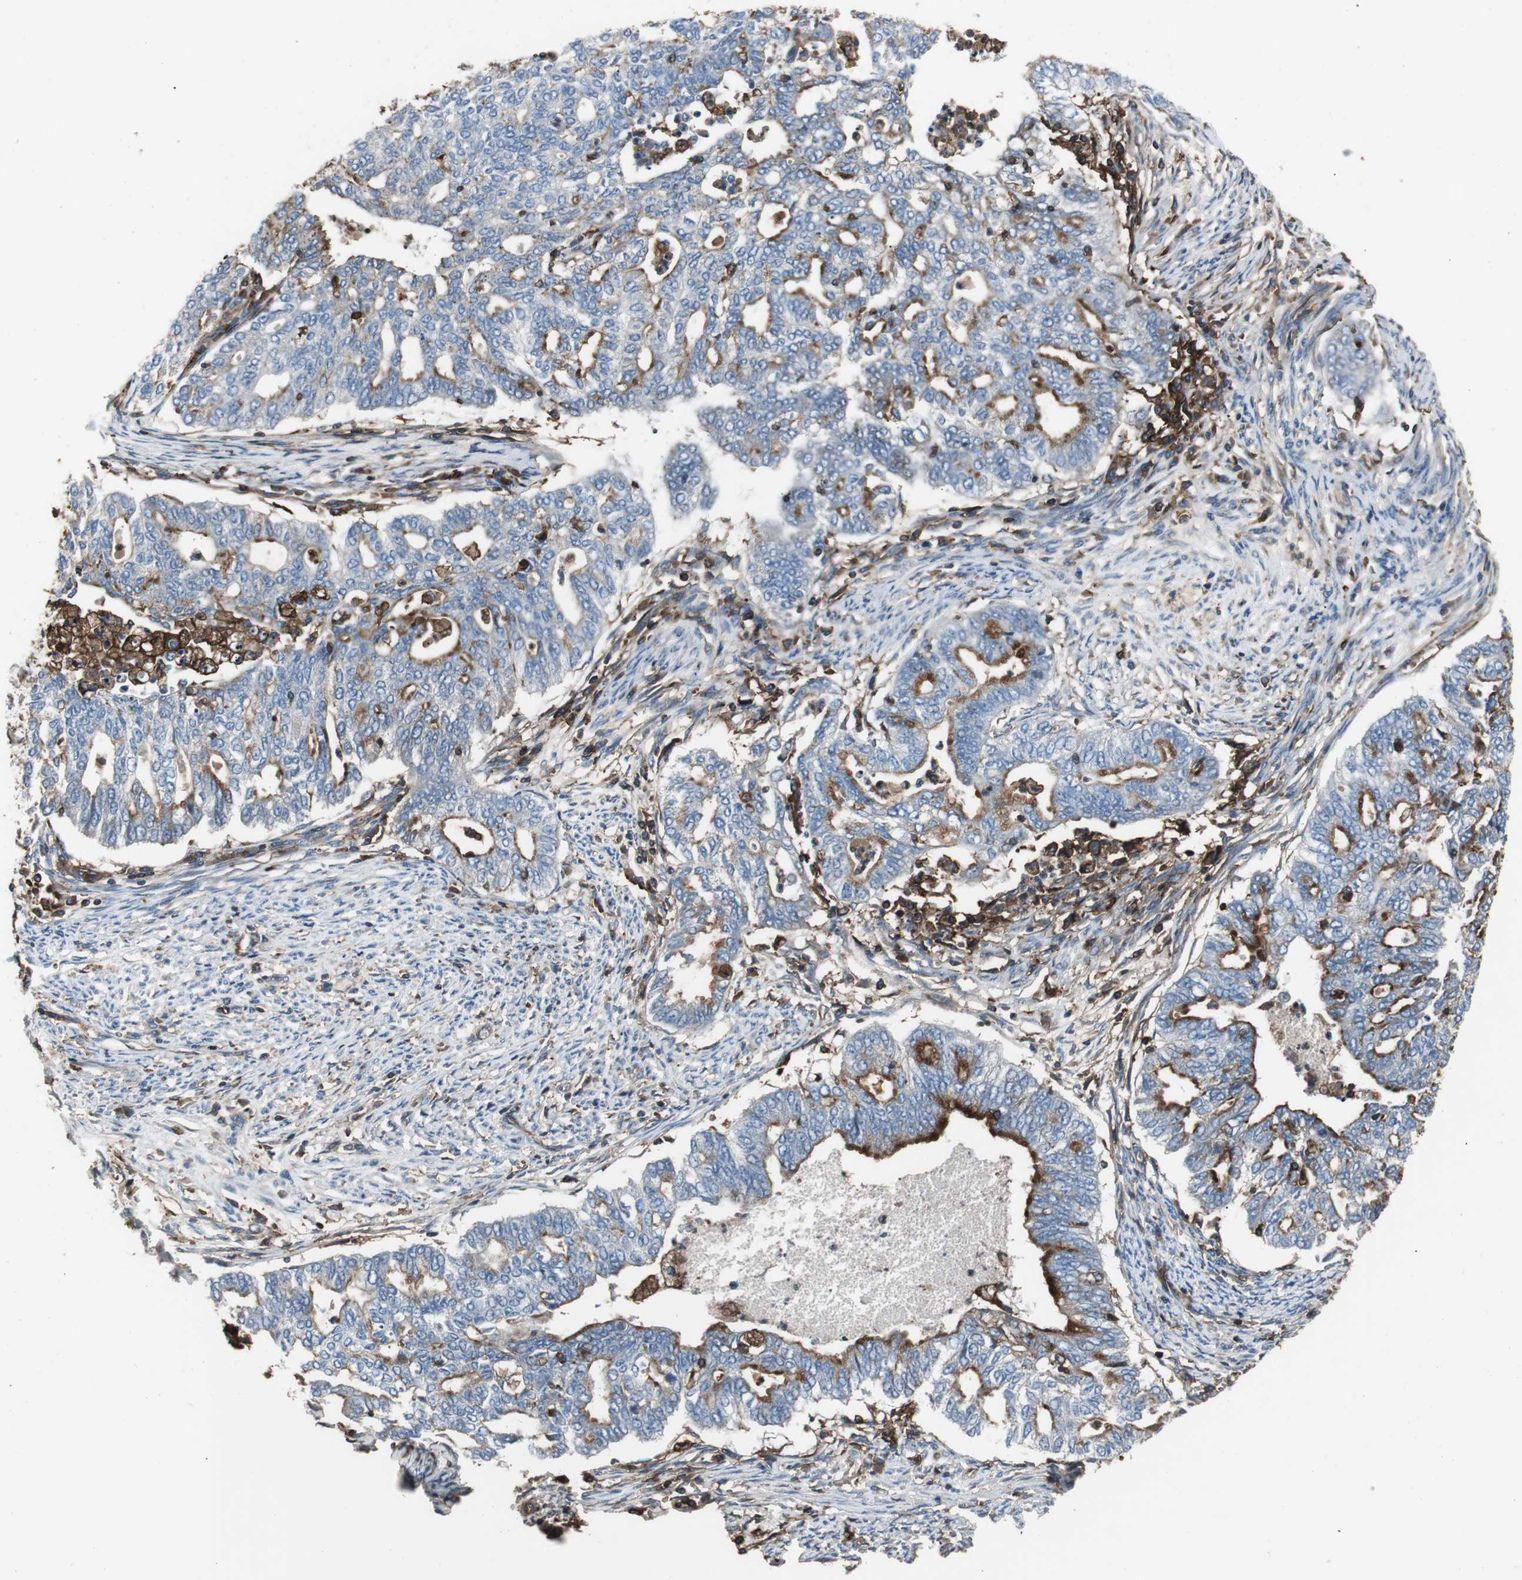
{"staining": {"intensity": "strong", "quantity": "25%-75%", "location": "cytoplasmic/membranous"}, "tissue": "endometrial cancer", "cell_type": "Tumor cells", "image_type": "cancer", "snomed": [{"axis": "morphology", "description": "Adenocarcinoma, NOS"}, {"axis": "topography", "description": "Endometrium"}], "caption": "An immunohistochemistry photomicrograph of neoplastic tissue is shown. Protein staining in brown highlights strong cytoplasmic/membranous positivity in endometrial cancer (adenocarcinoma) within tumor cells.", "gene": "B2M", "patient": {"sex": "female", "age": 79}}